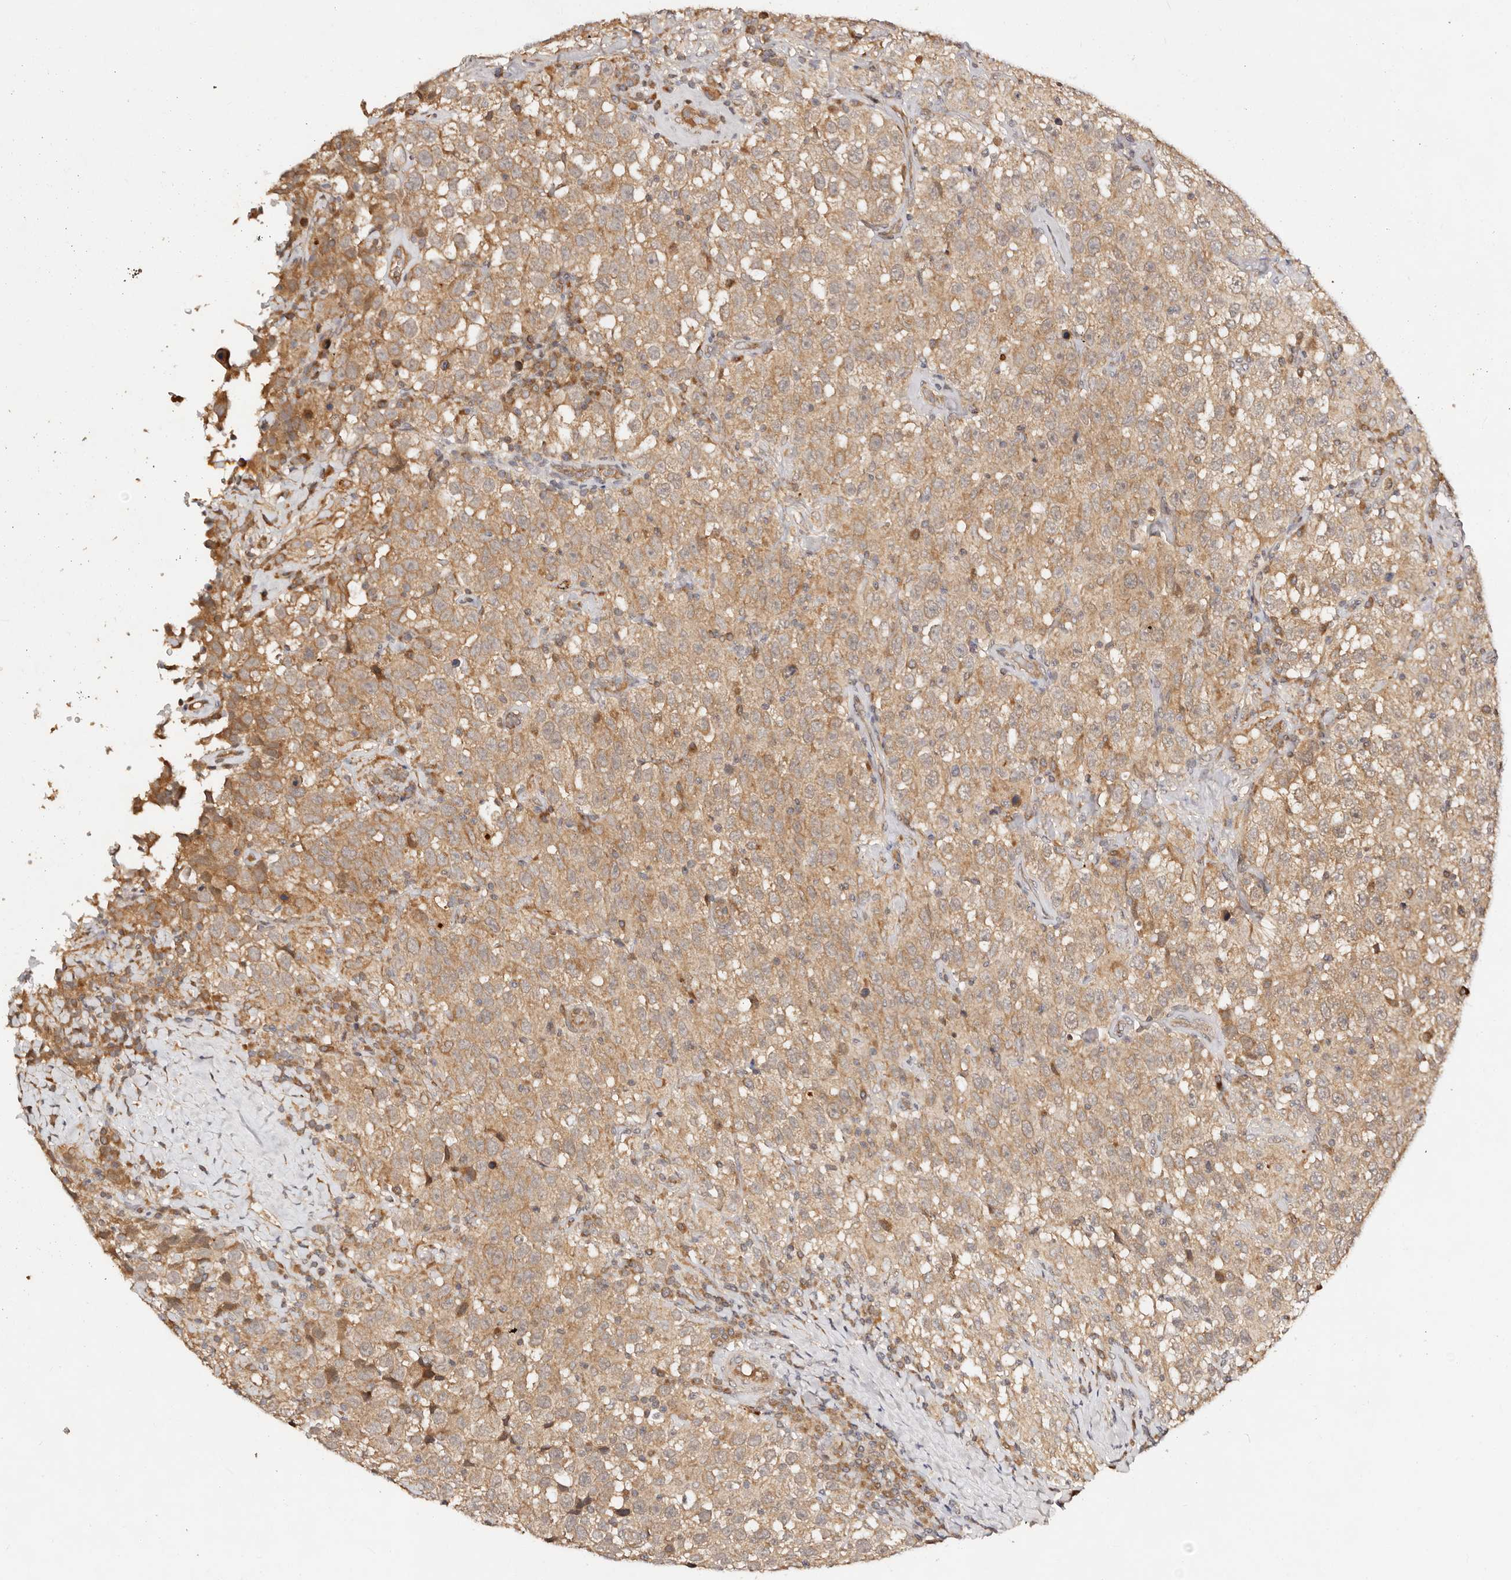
{"staining": {"intensity": "moderate", "quantity": ">75%", "location": "cytoplasmic/membranous"}, "tissue": "testis cancer", "cell_type": "Tumor cells", "image_type": "cancer", "snomed": [{"axis": "morphology", "description": "Seminoma, NOS"}, {"axis": "topography", "description": "Testis"}], "caption": "A brown stain shows moderate cytoplasmic/membranous positivity of a protein in seminoma (testis) tumor cells. Nuclei are stained in blue.", "gene": "DENND11", "patient": {"sex": "male", "age": 41}}